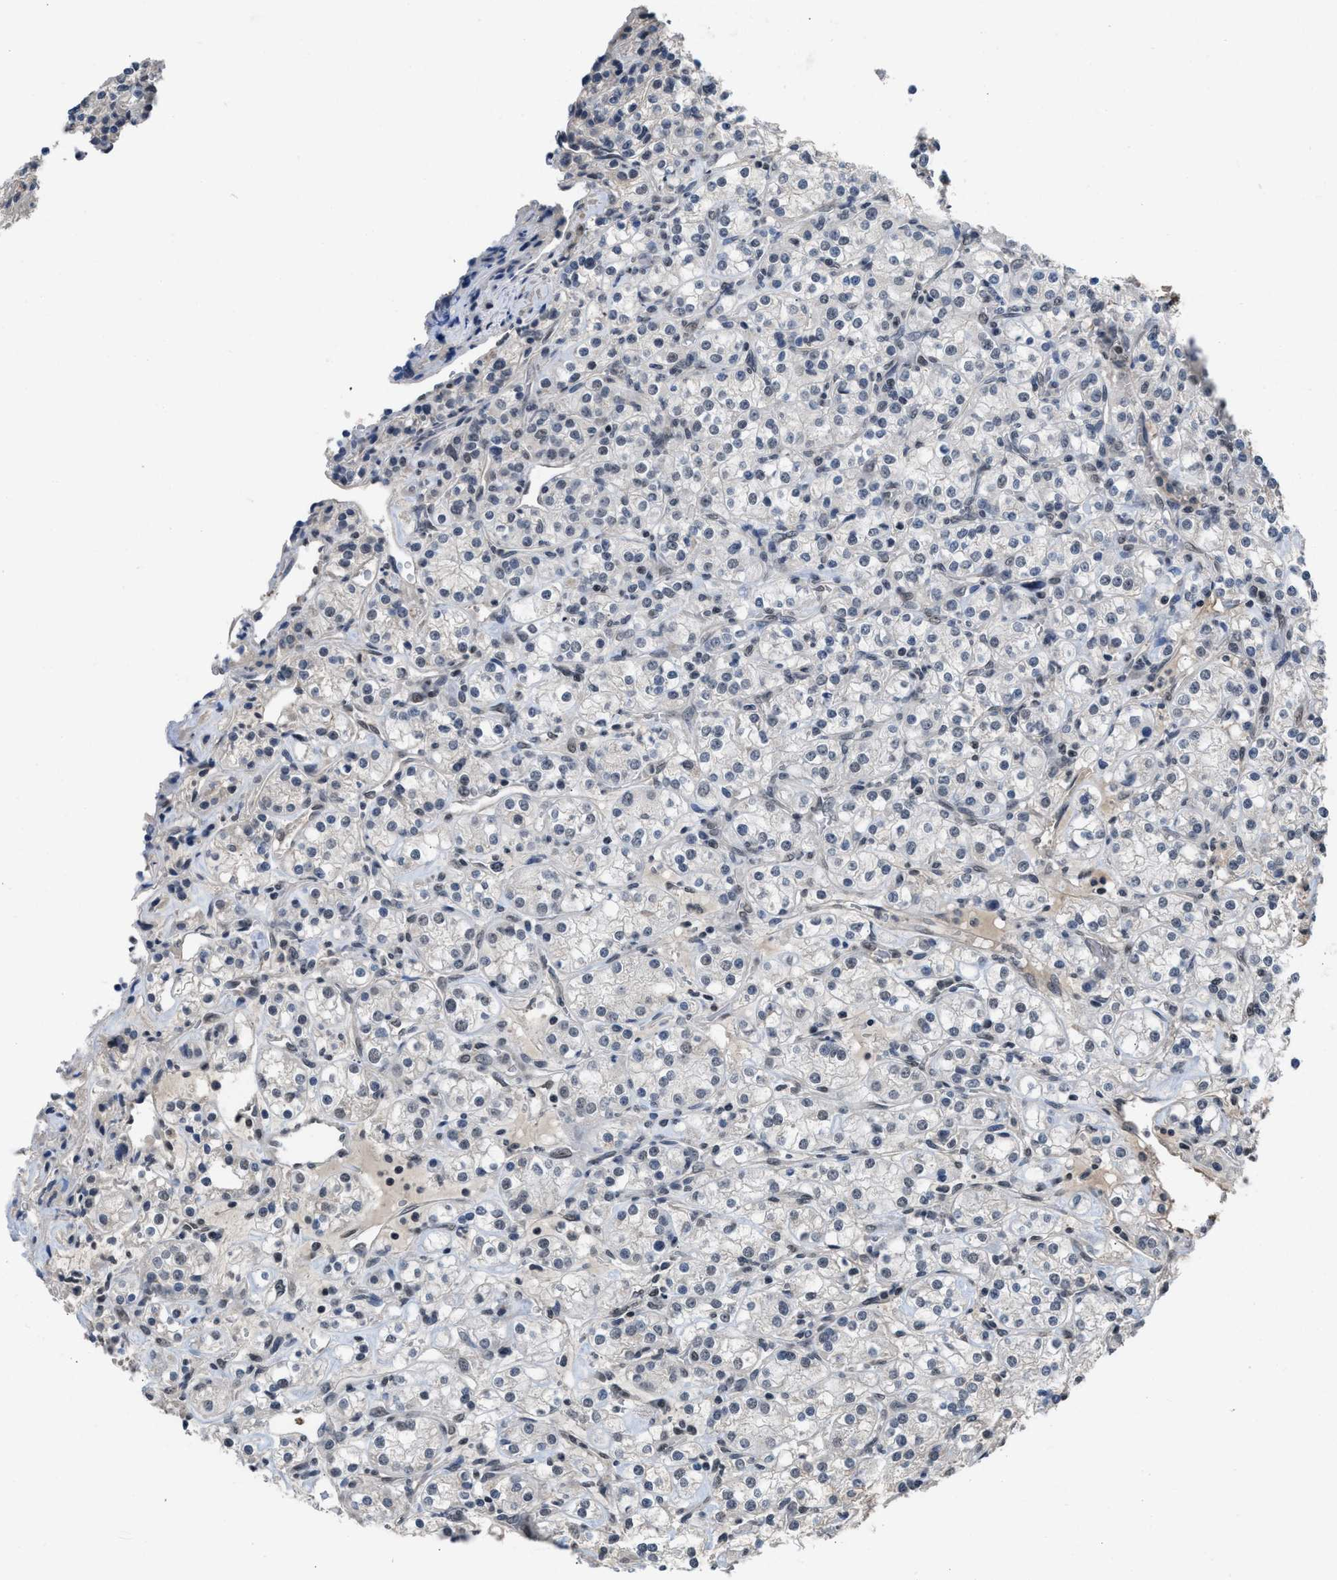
{"staining": {"intensity": "negative", "quantity": "none", "location": "none"}, "tissue": "renal cancer", "cell_type": "Tumor cells", "image_type": "cancer", "snomed": [{"axis": "morphology", "description": "Adenocarcinoma, NOS"}, {"axis": "topography", "description": "Kidney"}], "caption": "An immunohistochemistry (IHC) micrograph of renal adenocarcinoma is shown. There is no staining in tumor cells of renal adenocarcinoma. (DAB immunohistochemistry (IHC) visualized using brightfield microscopy, high magnification).", "gene": "TERF2IP", "patient": {"sex": "male", "age": 77}}